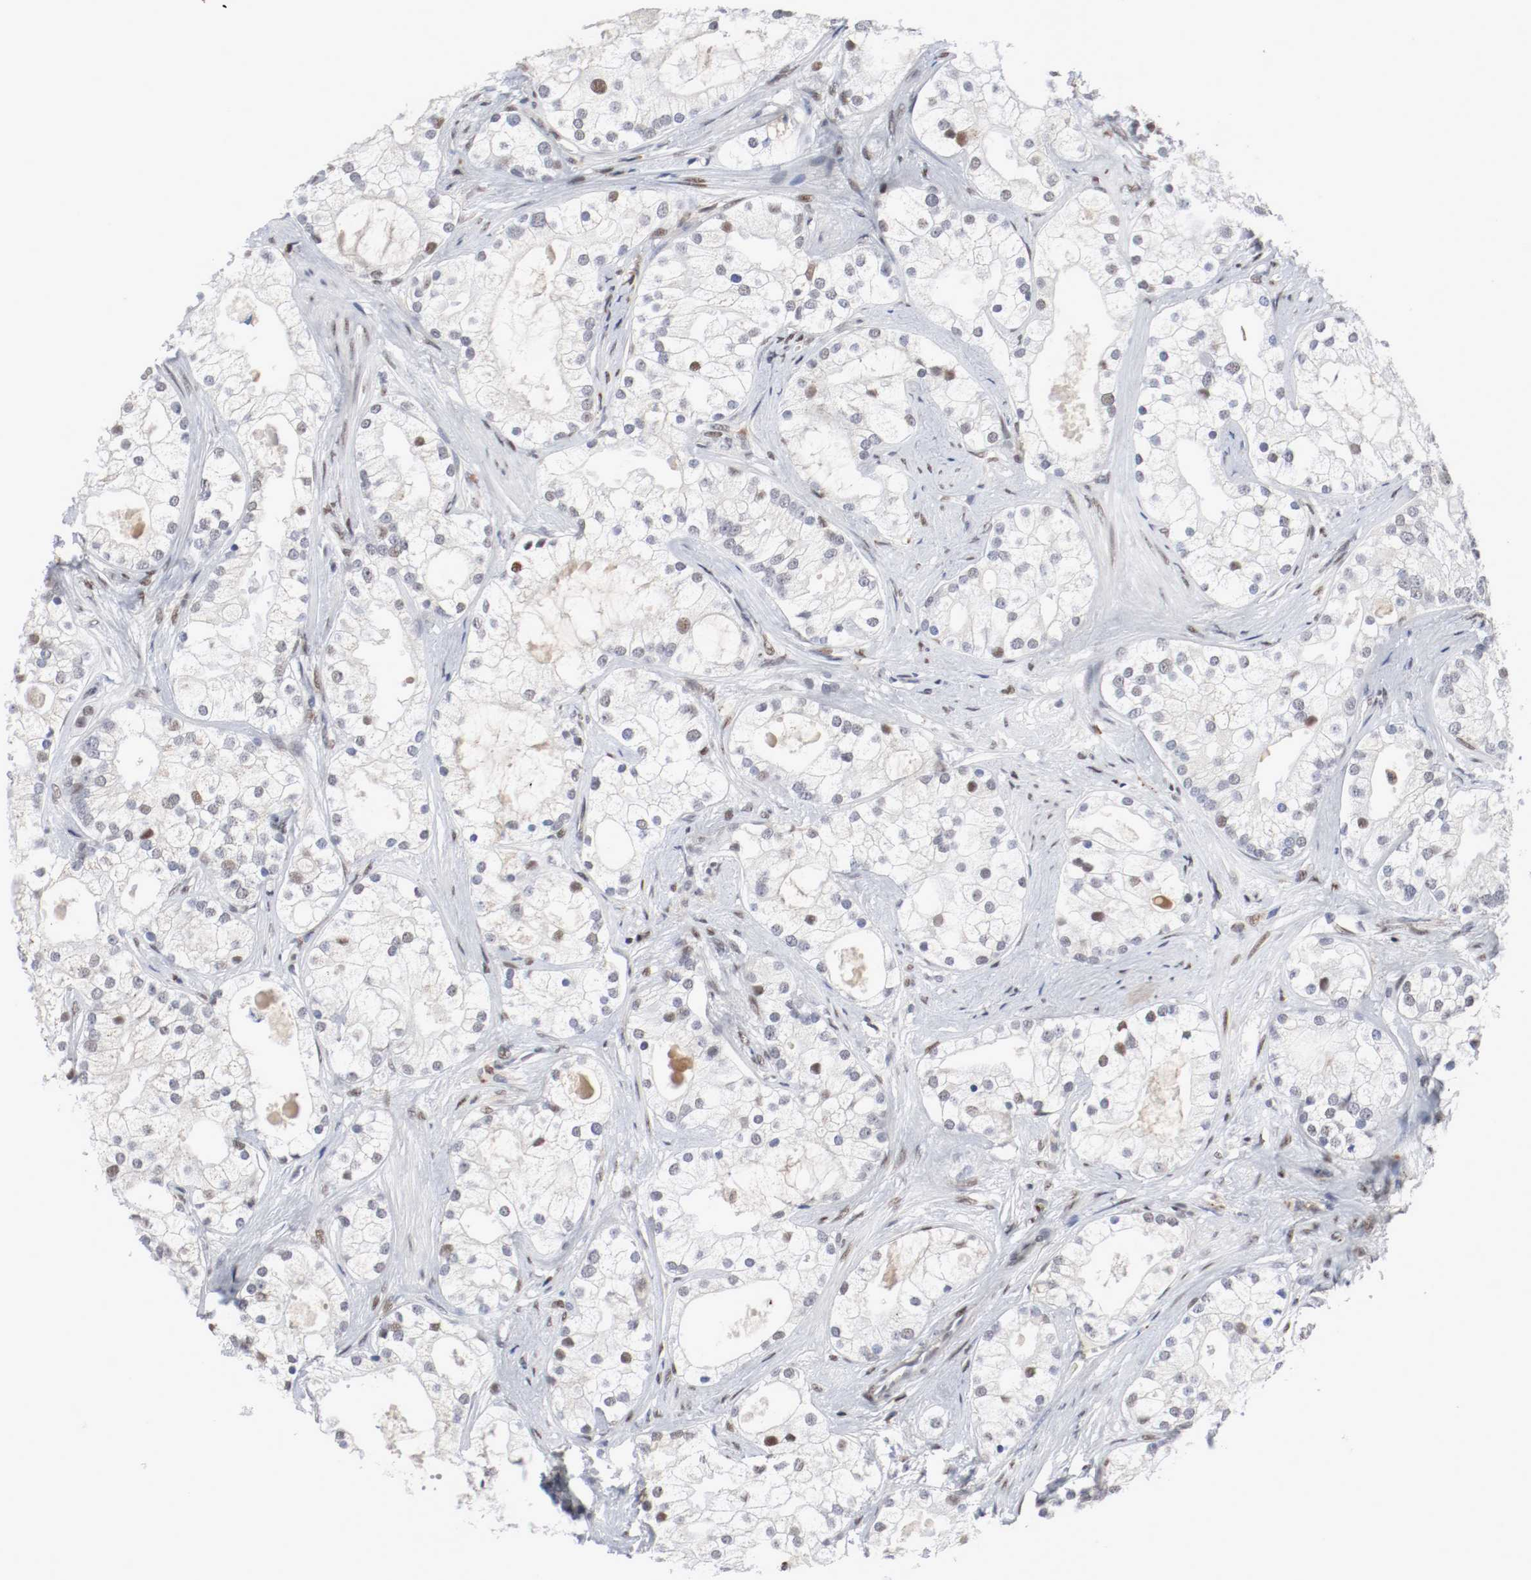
{"staining": {"intensity": "weak", "quantity": "<25%", "location": "nuclear"}, "tissue": "prostate cancer", "cell_type": "Tumor cells", "image_type": "cancer", "snomed": [{"axis": "morphology", "description": "Adenocarcinoma, Low grade"}, {"axis": "topography", "description": "Prostate"}], "caption": "This photomicrograph is of low-grade adenocarcinoma (prostate) stained with immunohistochemistry to label a protein in brown with the nuclei are counter-stained blue. There is no expression in tumor cells.", "gene": "JUND", "patient": {"sex": "male", "age": 58}}